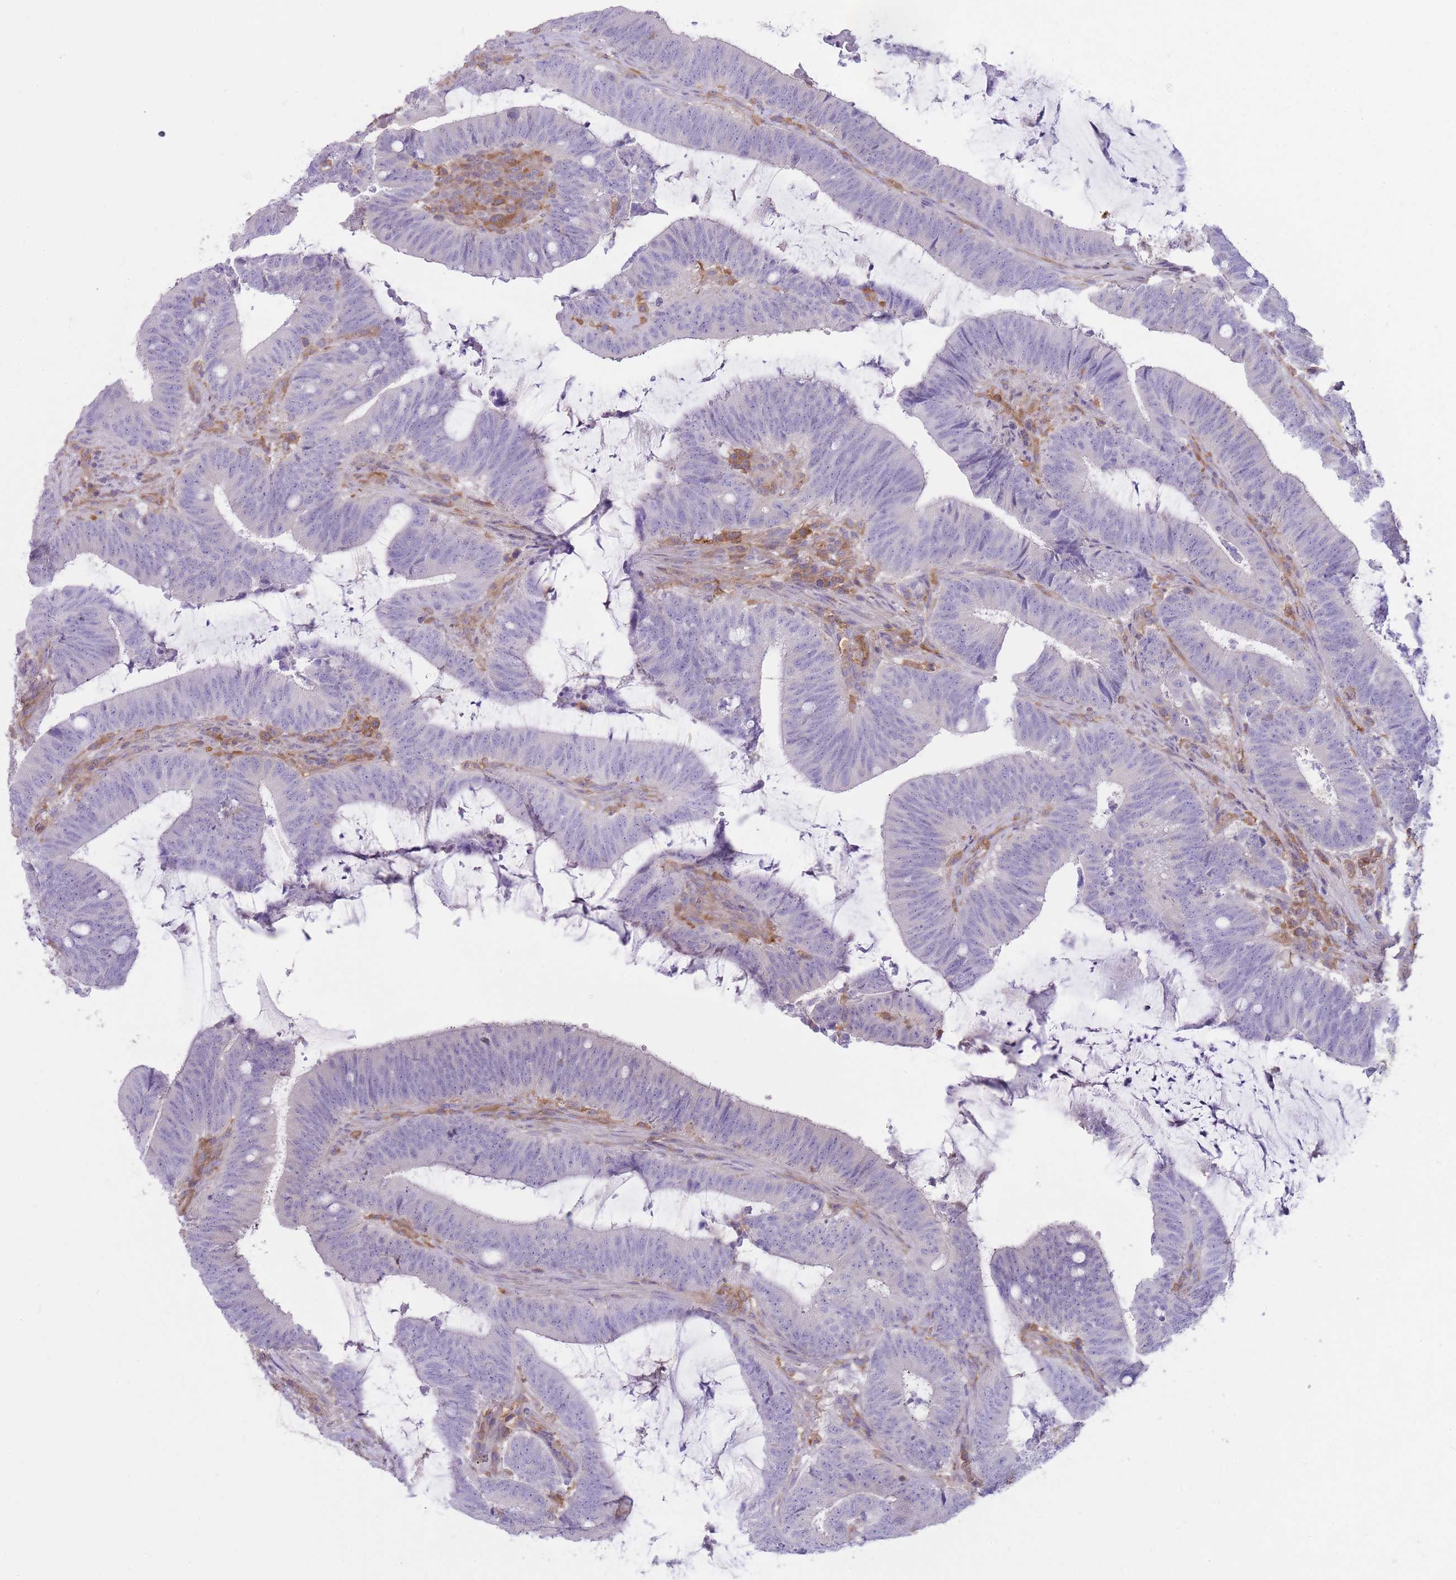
{"staining": {"intensity": "negative", "quantity": "none", "location": "none"}, "tissue": "colorectal cancer", "cell_type": "Tumor cells", "image_type": "cancer", "snomed": [{"axis": "morphology", "description": "Adenocarcinoma, NOS"}, {"axis": "topography", "description": "Colon"}], "caption": "A photomicrograph of adenocarcinoma (colorectal) stained for a protein shows no brown staining in tumor cells.", "gene": "PRKAR1A", "patient": {"sex": "female", "age": 43}}